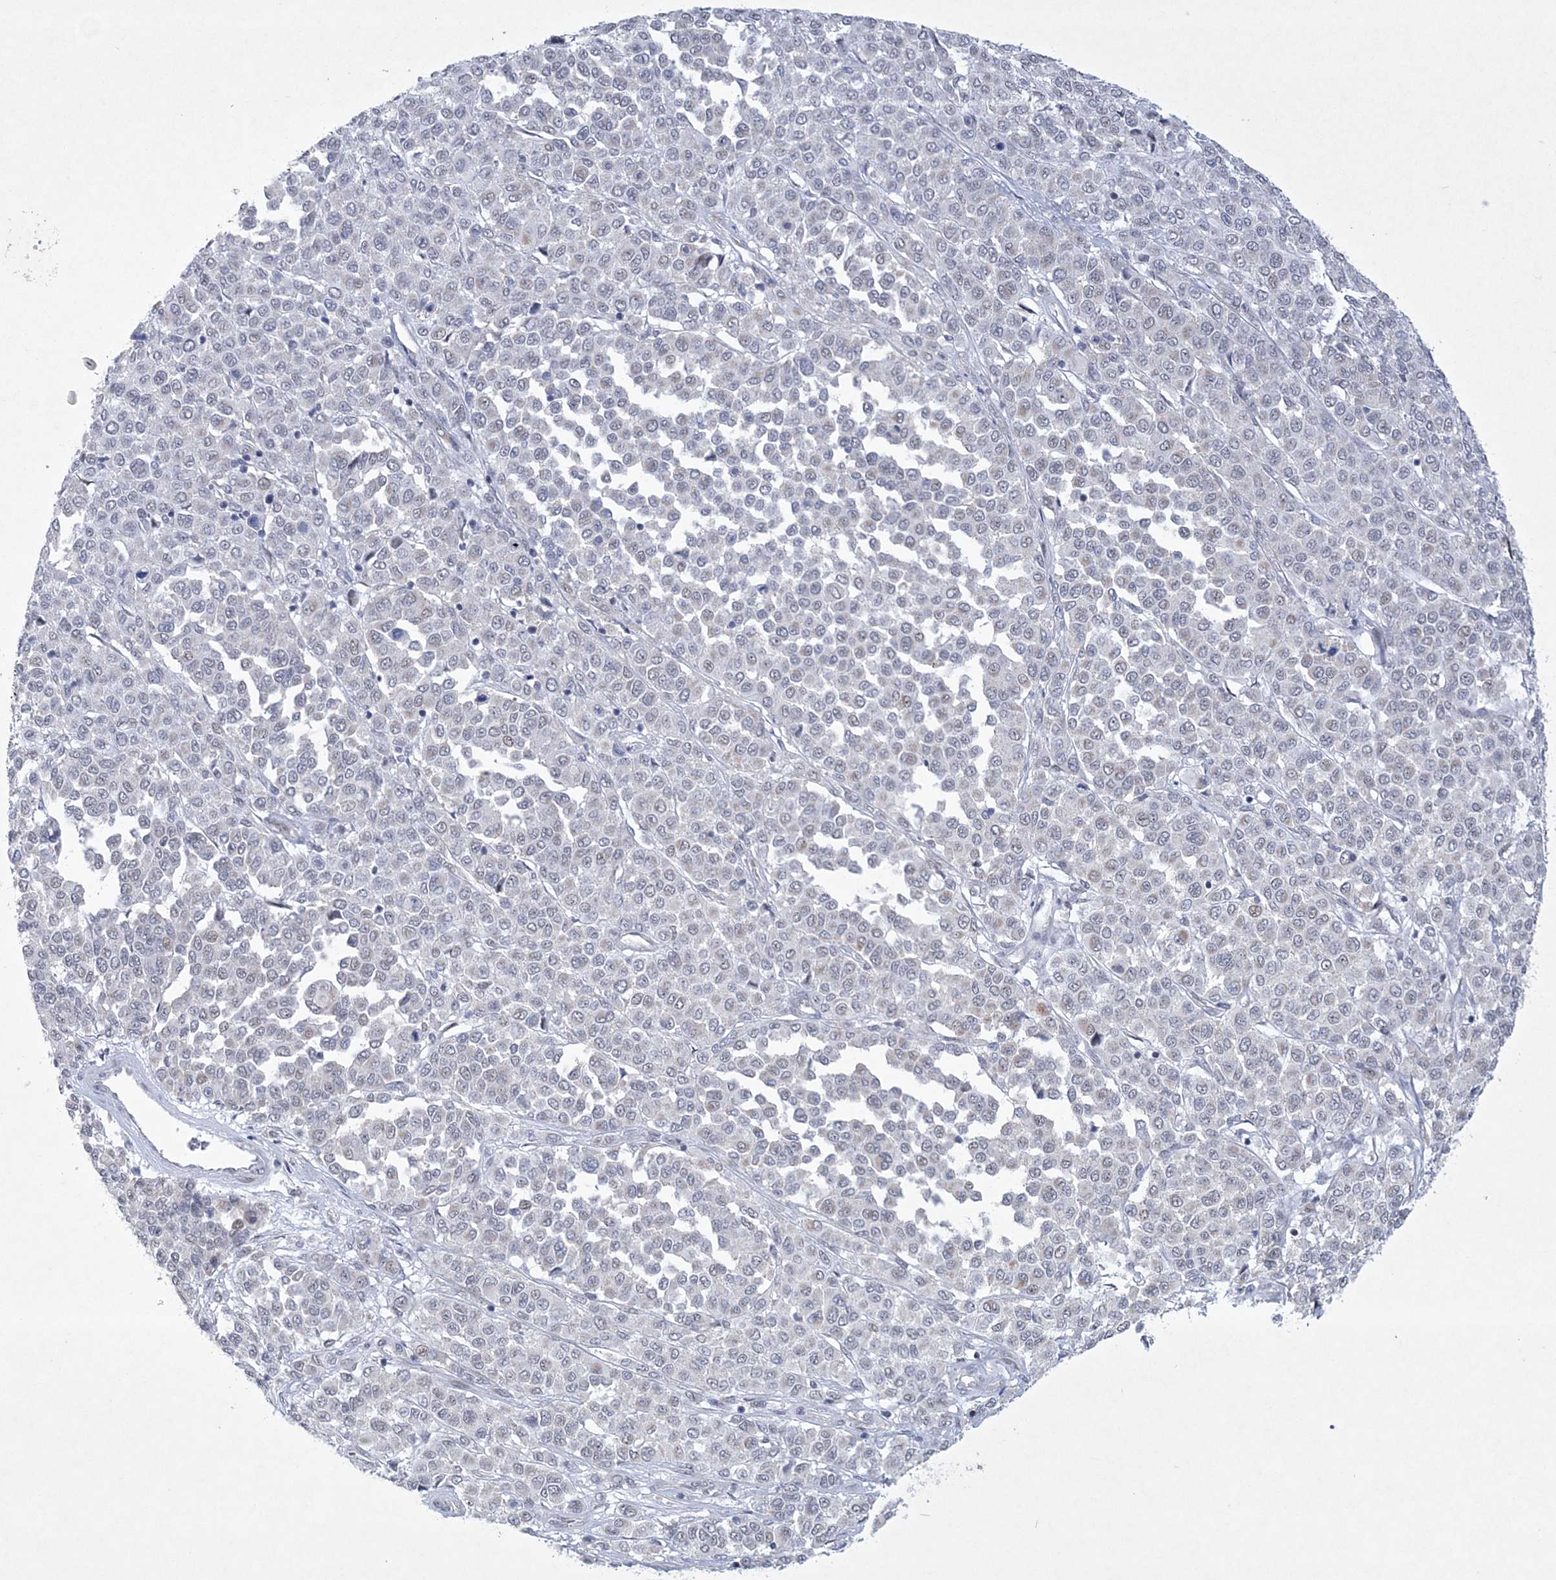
{"staining": {"intensity": "negative", "quantity": "none", "location": "none"}, "tissue": "melanoma", "cell_type": "Tumor cells", "image_type": "cancer", "snomed": [{"axis": "morphology", "description": "Malignant melanoma, Metastatic site"}, {"axis": "topography", "description": "Pancreas"}], "caption": "The immunohistochemistry (IHC) image has no significant positivity in tumor cells of melanoma tissue. (Immunohistochemistry, brightfield microscopy, high magnification).", "gene": "CES4A", "patient": {"sex": "female", "age": 30}}